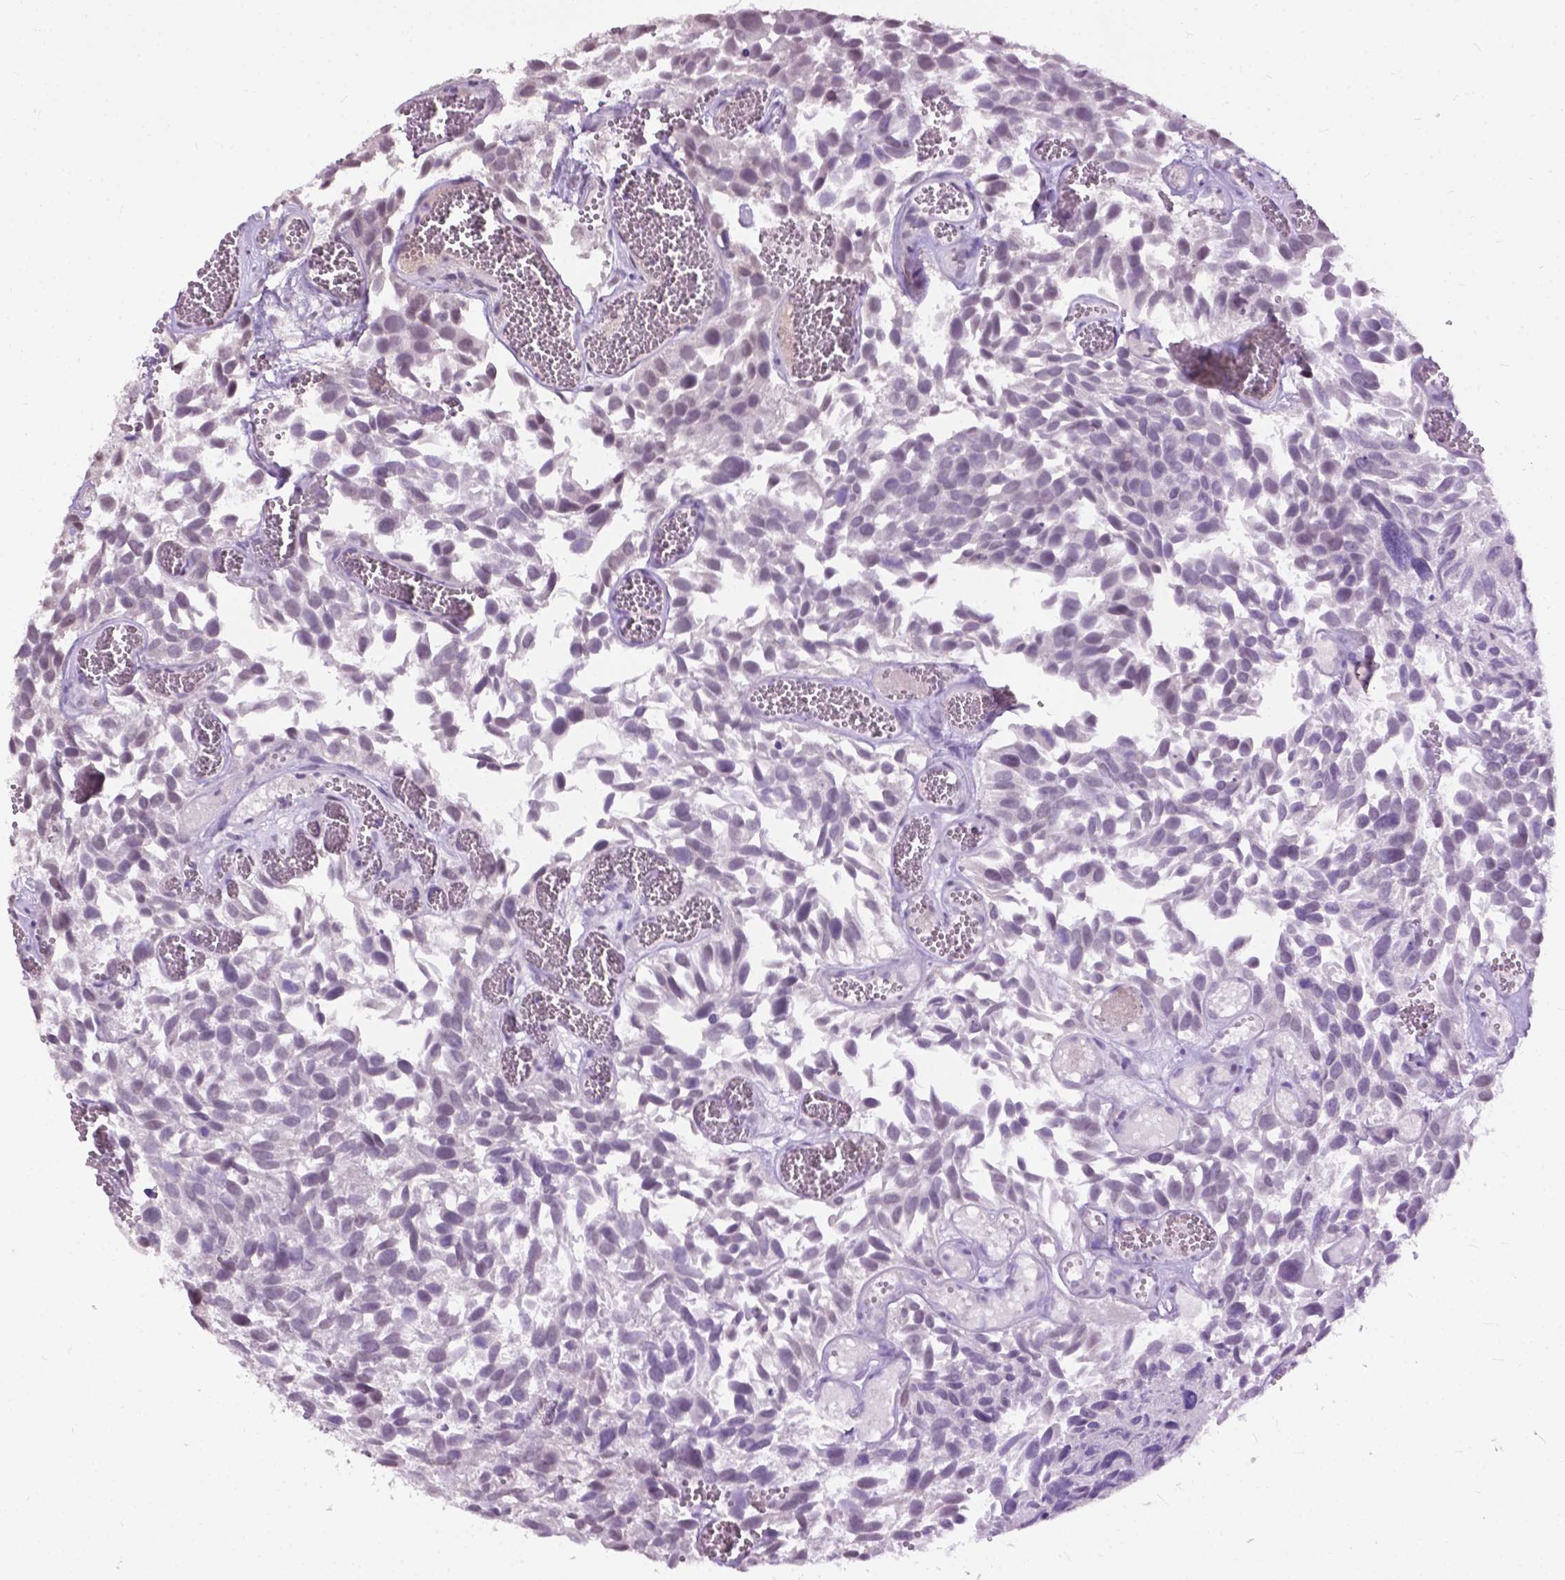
{"staining": {"intensity": "negative", "quantity": "none", "location": "none"}, "tissue": "urothelial cancer", "cell_type": "Tumor cells", "image_type": "cancer", "snomed": [{"axis": "morphology", "description": "Urothelial carcinoma, Low grade"}, {"axis": "topography", "description": "Urinary bladder"}], "caption": "This photomicrograph is of low-grade urothelial carcinoma stained with IHC to label a protein in brown with the nuclei are counter-stained blue. There is no staining in tumor cells.", "gene": "GPR37L1", "patient": {"sex": "female", "age": 69}}